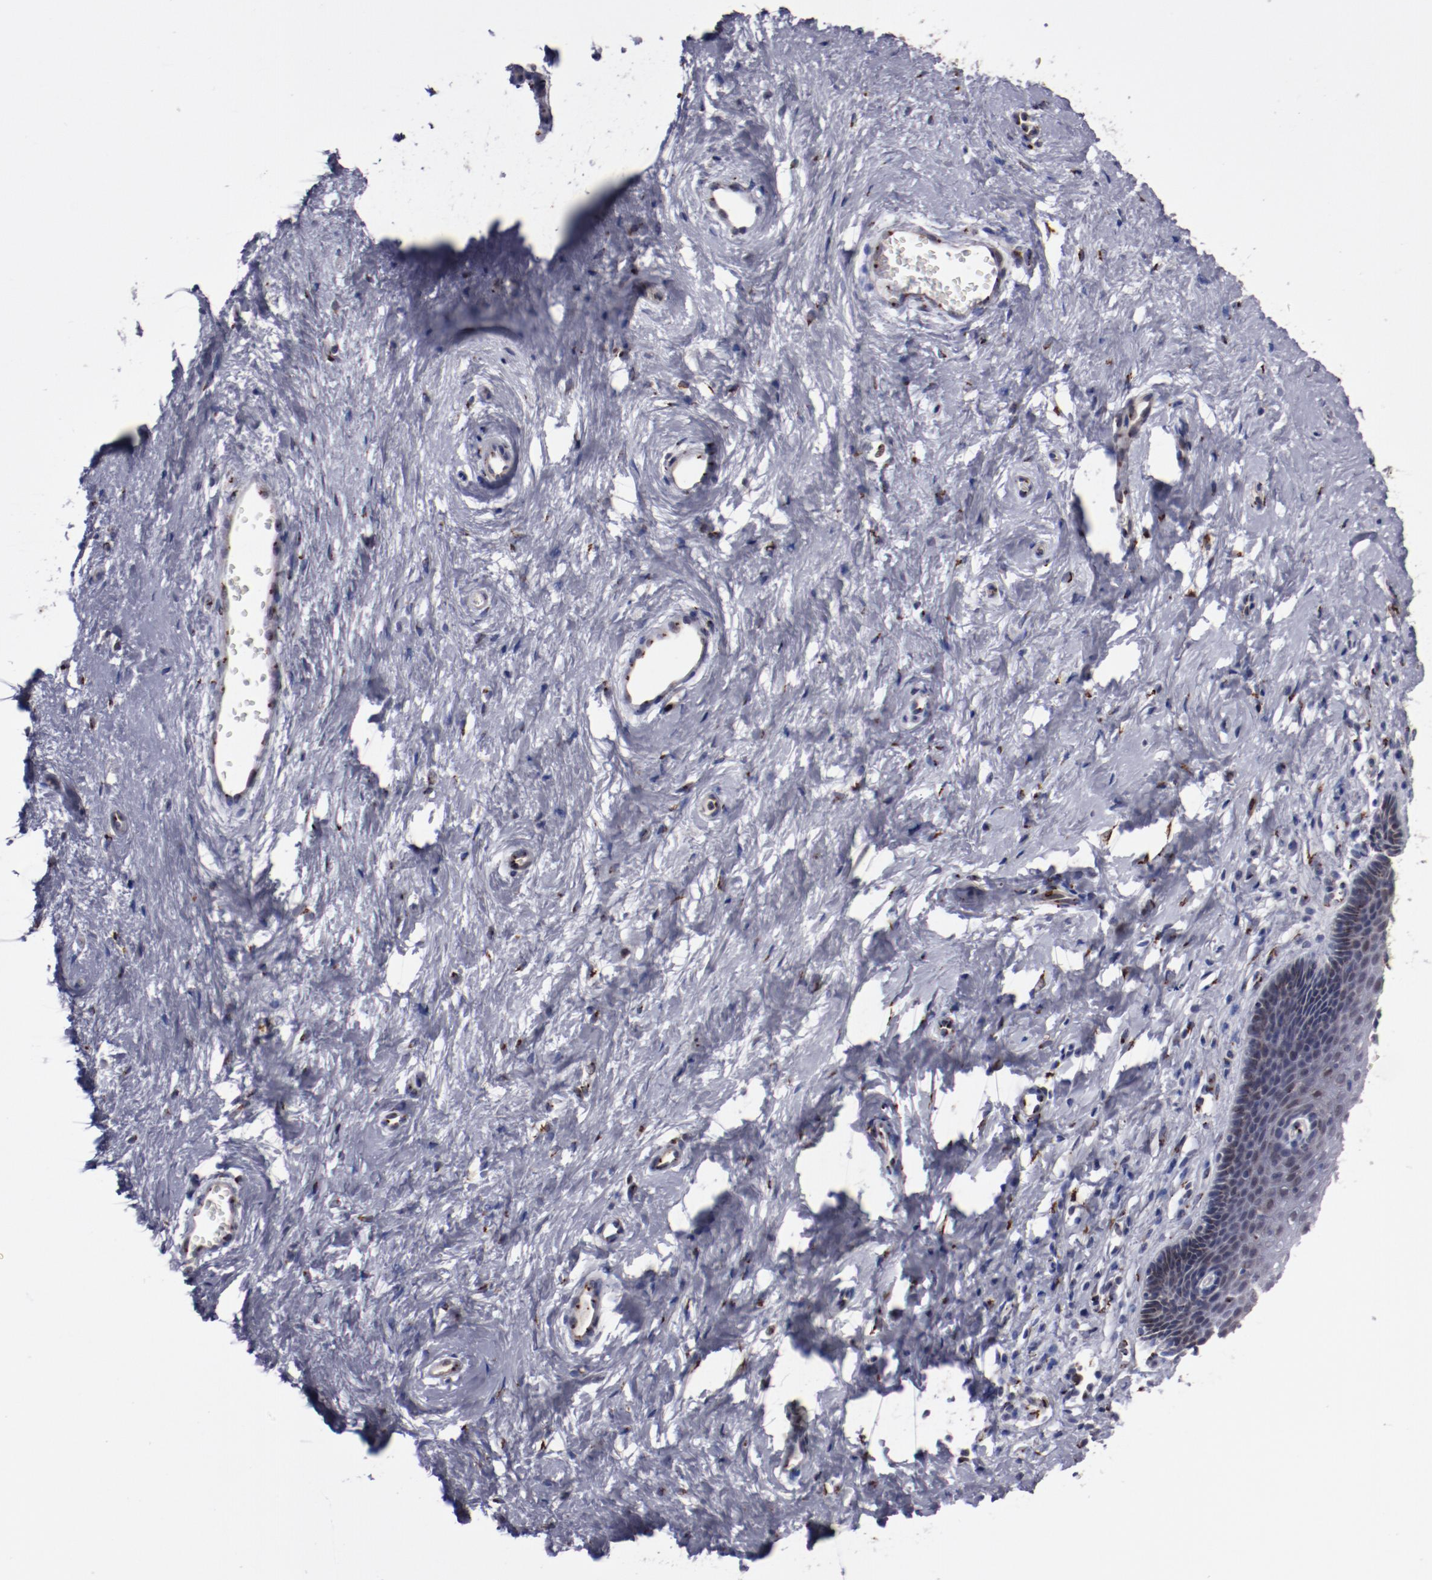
{"staining": {"intensity": "moderate", "quantity": ">75%", "location": "cytoplasmic/membranous"}, "tissue": "cervix", "cell_type": "Glandular cells", "image_type": "normal", "snomed": [{"axis": "morphology", "description": "Normal tissue, NOS"}, {"axis": "topography", "description": "Cervix"}], "caption": "A brown stain shows moderate cytoplasmic/membranous staining of a protein in glandular cells of normal cervix. (Brightfield microscopy of DAB IHC at high magnification).", "gene": "GOLIM4", "patient": {"sex": "female", "age": 39}}